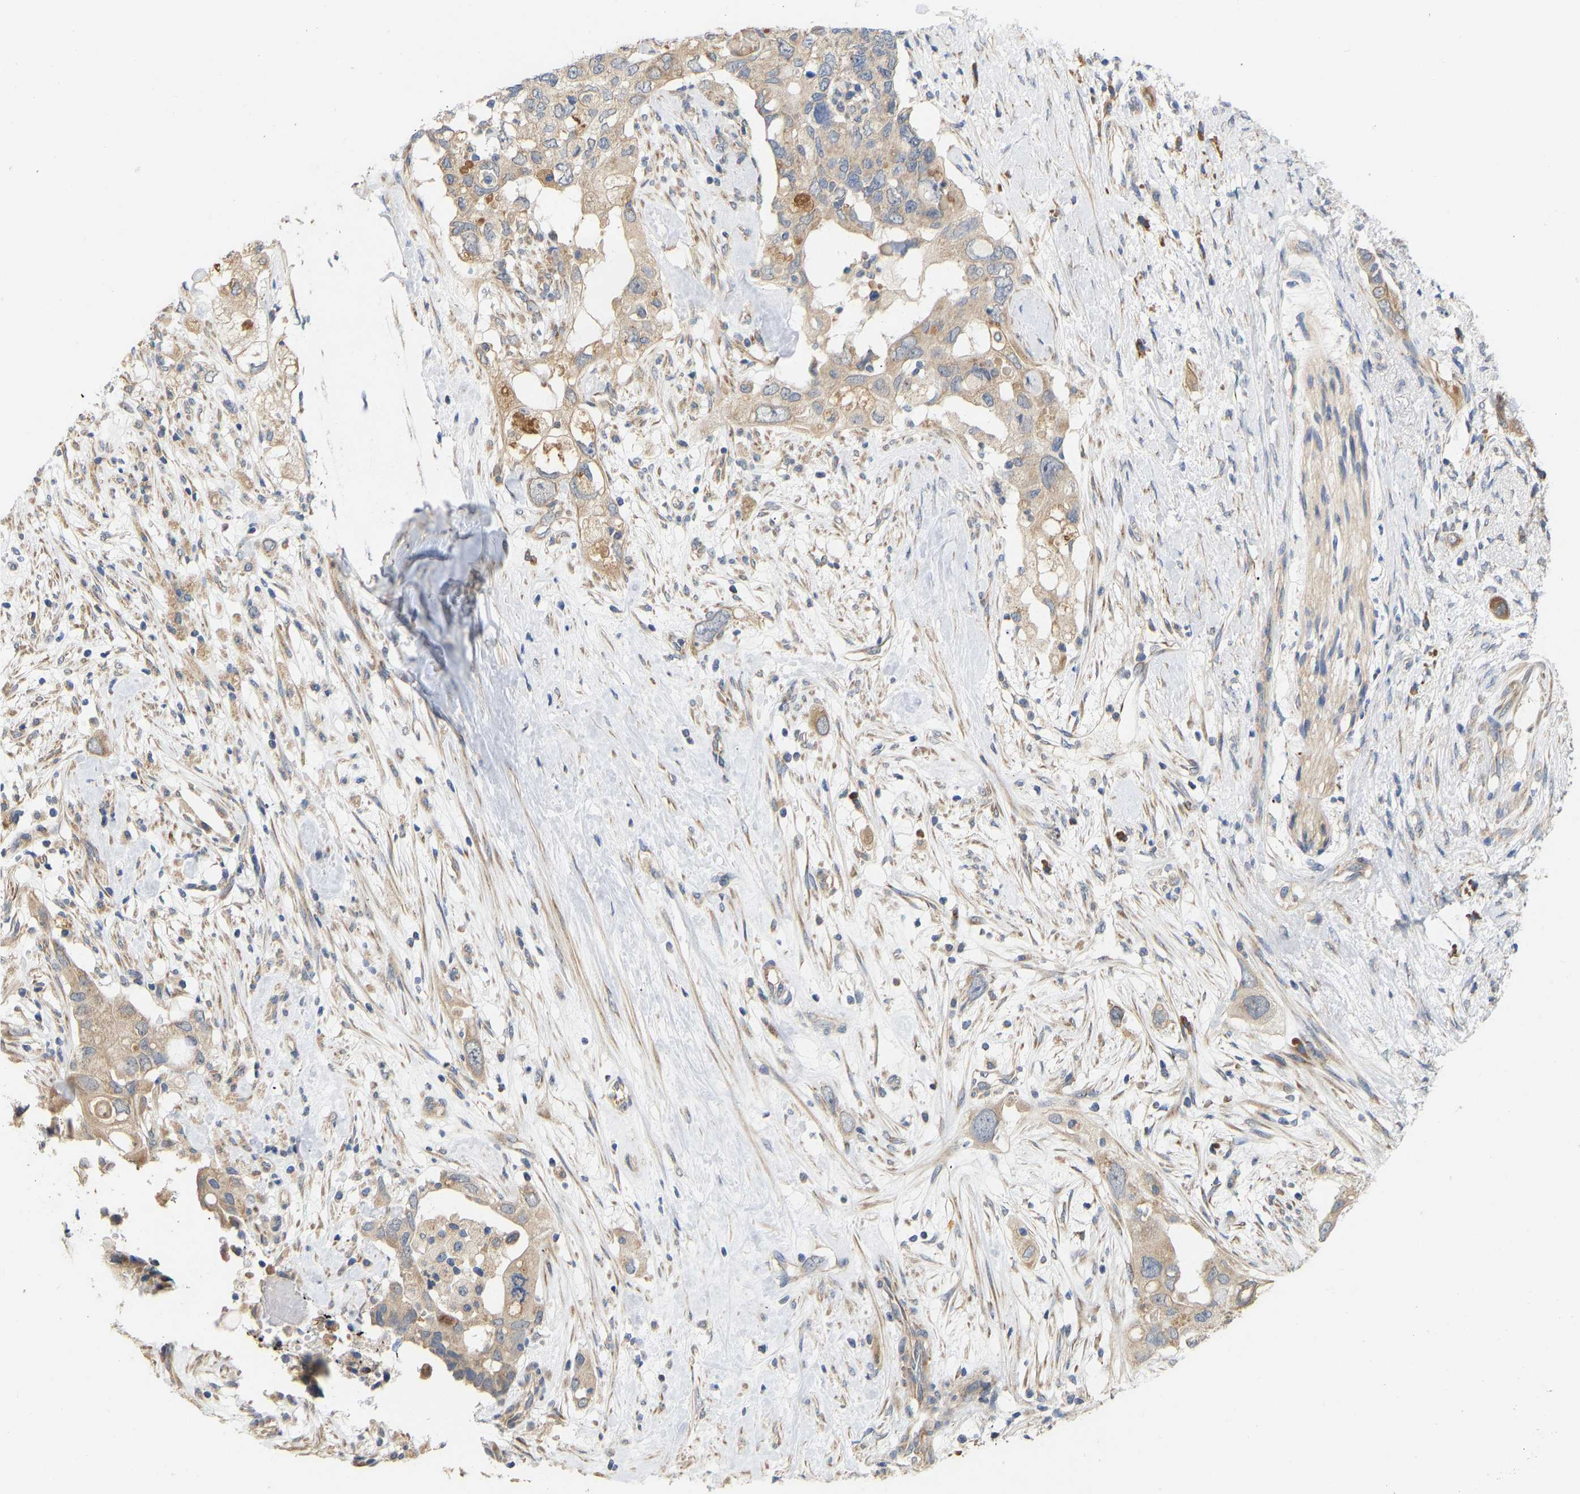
{"staining": {"intensity": "weak", "quantity": "25%-75%", "location": "cytoplasmic/membranous"}, "tissue": "pancreatic cancer", "cell_type": "Tumor cells", "image_type": "cancer", "snomed": [{"axis": "morphology", "description": "Adenocarcinoma, NOS"}, {"axis": "topography", "description": "Pancreas"}], "caption": "Pancreatic adenocarcinoma tissue shows weak cytoplasmic/membranous positivity in about 25%-75% of tumor cells, visualized by immunohistochemistry. (DAB = brown stain, brightfield microscopy at high magnification).", "gene": "HACD2", "patient": {"sex": "female", "age": 56}}